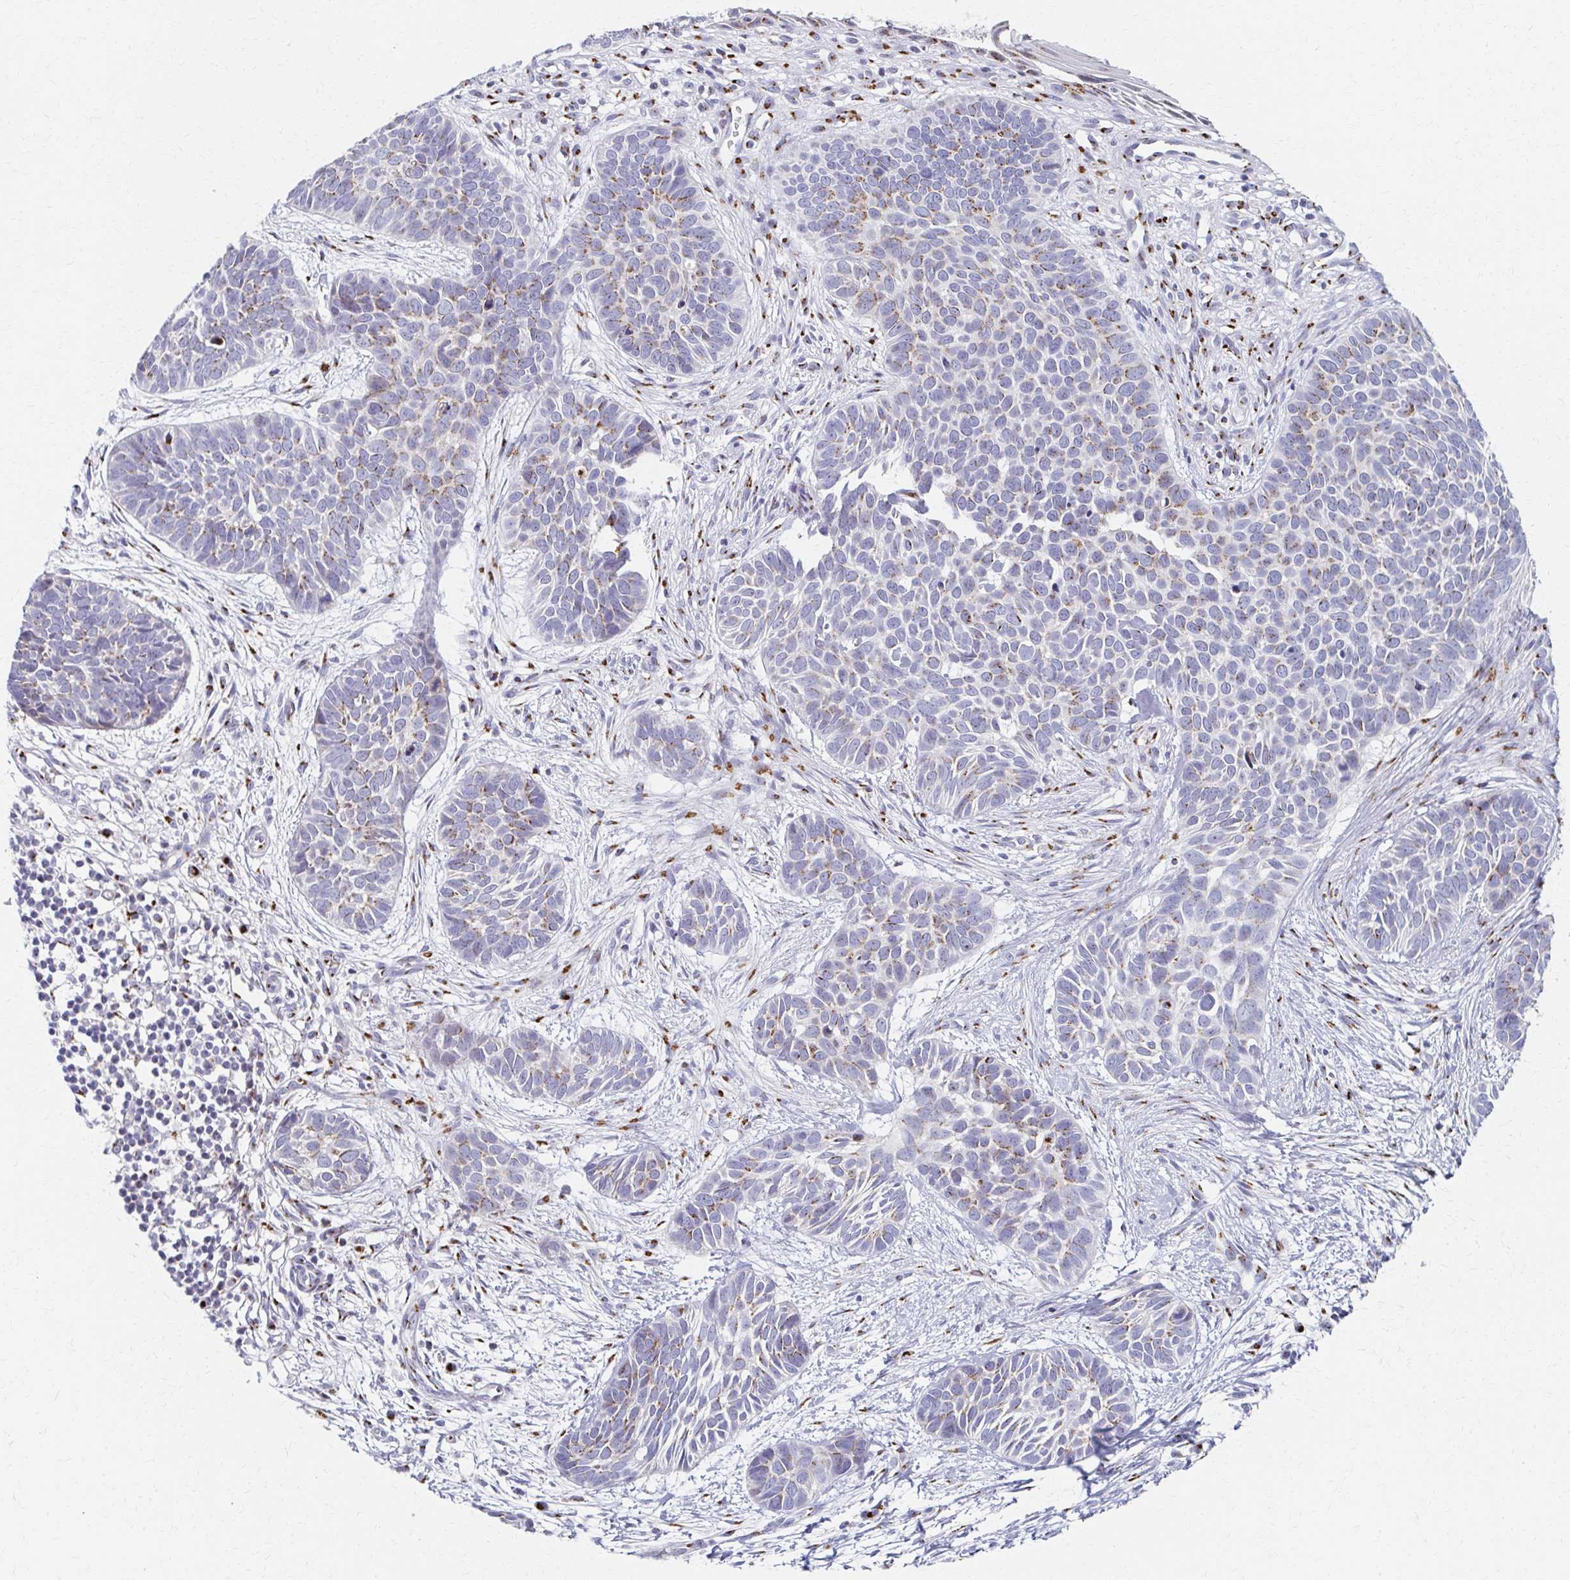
{"staining": {"intensity": "weak", "quantity": "25%-75%", "location": "cytoplasmic/membranous"}, "tissue": "skin cancer", "cell_type": "Tumor cells", "image_type": "cancer", "snomed": [{"axis": "morphology", "description": "Basal cell carcinoma"}, {"axis": "topography", "description": "Skin"}], "caption": "IHC of skin cancer exhibits low levels of weak cytoplasmic/membranous positivity in about 25%-75% of tumor cells. The staining was performed using DAB (3,3'-diaminobenzidine), with brown indicating positive protein expression. Nuclei are stained blue with hematoxylin.", "gene": "TM9SF1", "patient": {"sex": "male", "age": 69}}